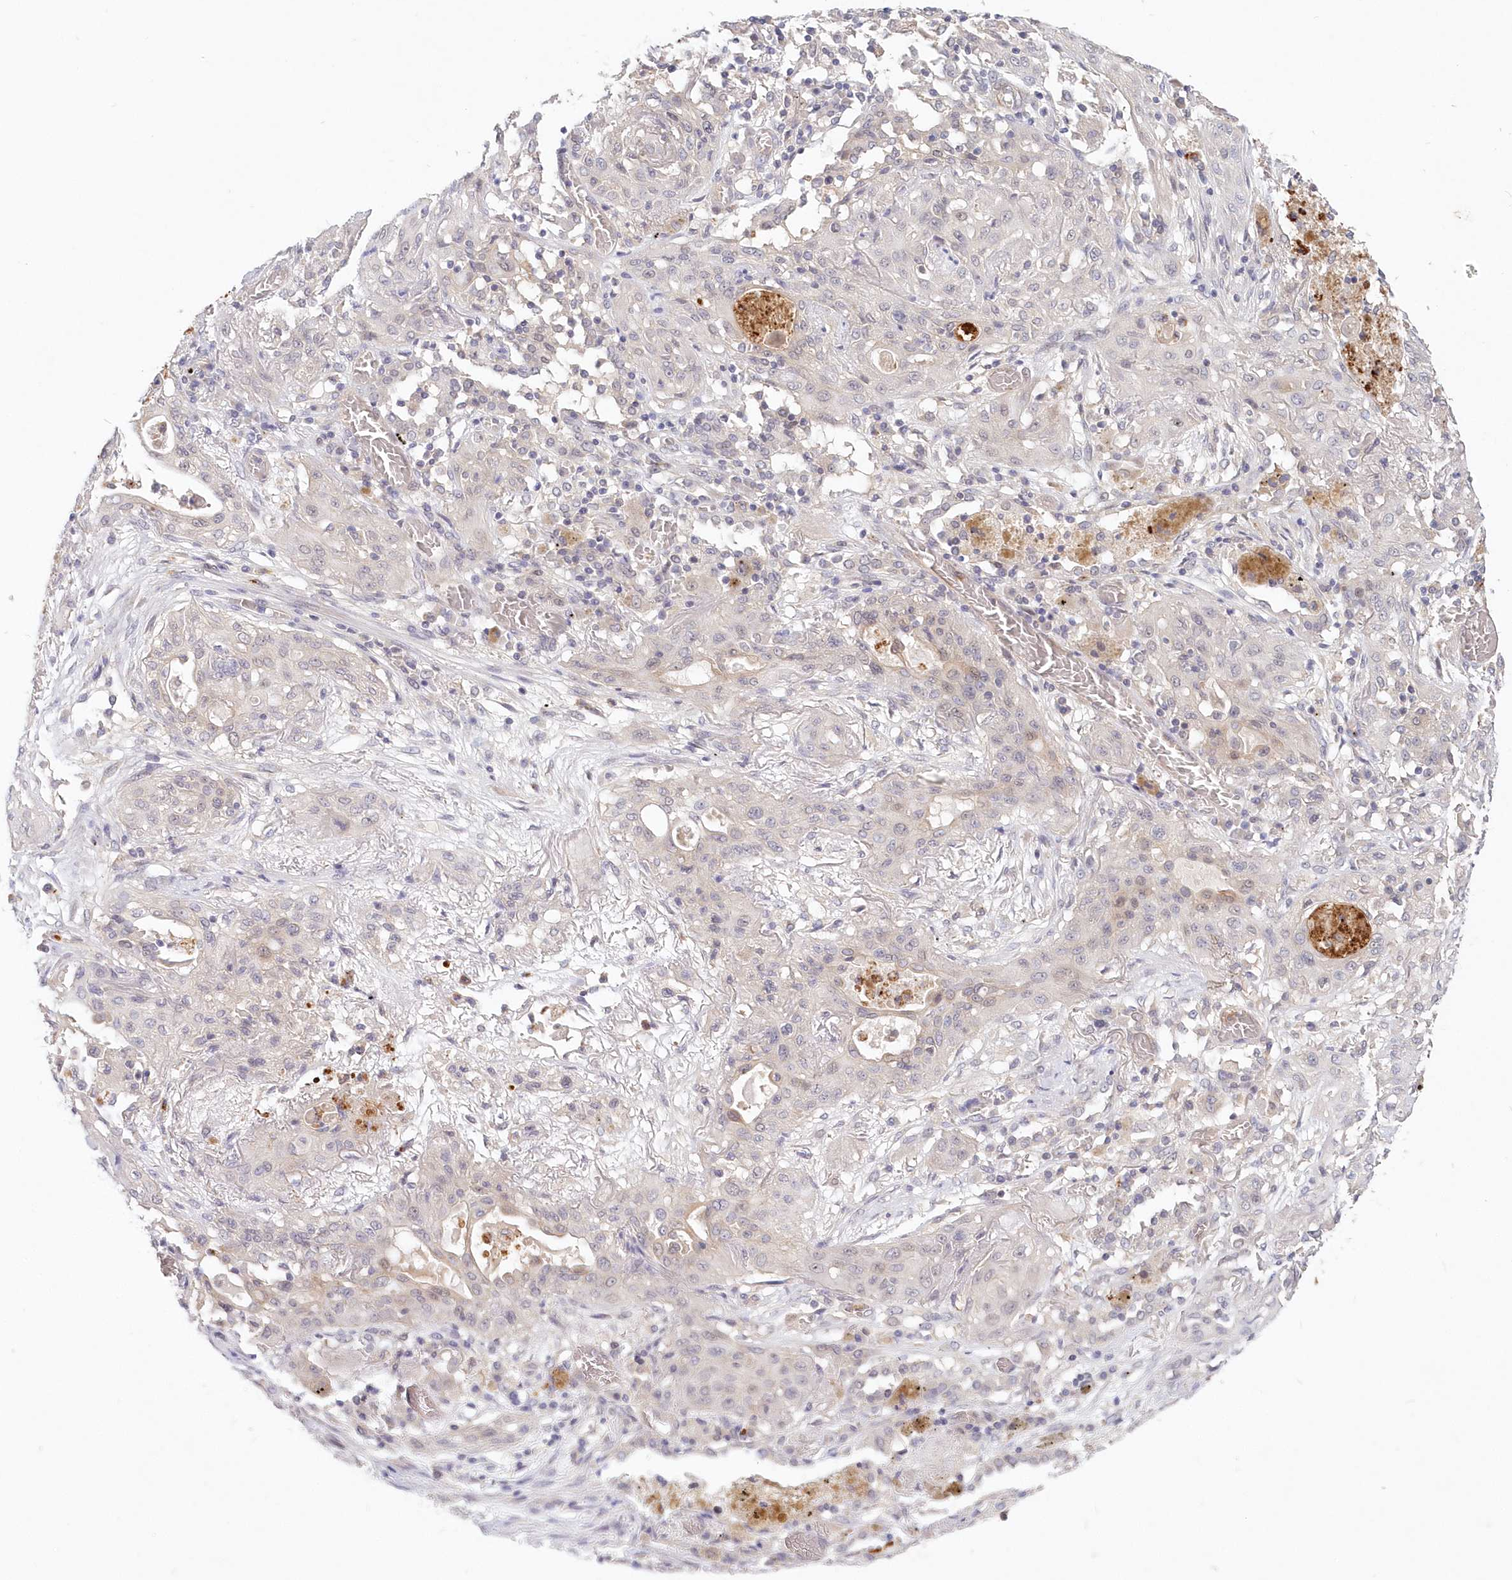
{"staining": {"intensity": "negative", "quantity": "none", "location": "none"}, "tissue": "lung cancer", "cell_type": "Tumor cells", "image_type": "cancer", "snomed": [{"axis": "morphology", "description": "Squamous cell carcinoma, NOS"}, {"axis": "topography", "description": "Lung"}], "caption": "A high-resolution micrograph shows IHC staining of lung cancer, which displays no significant staining in tumor cells.", "gene": "KATNA1", "patient": {"sex": "female", "age": 47}}